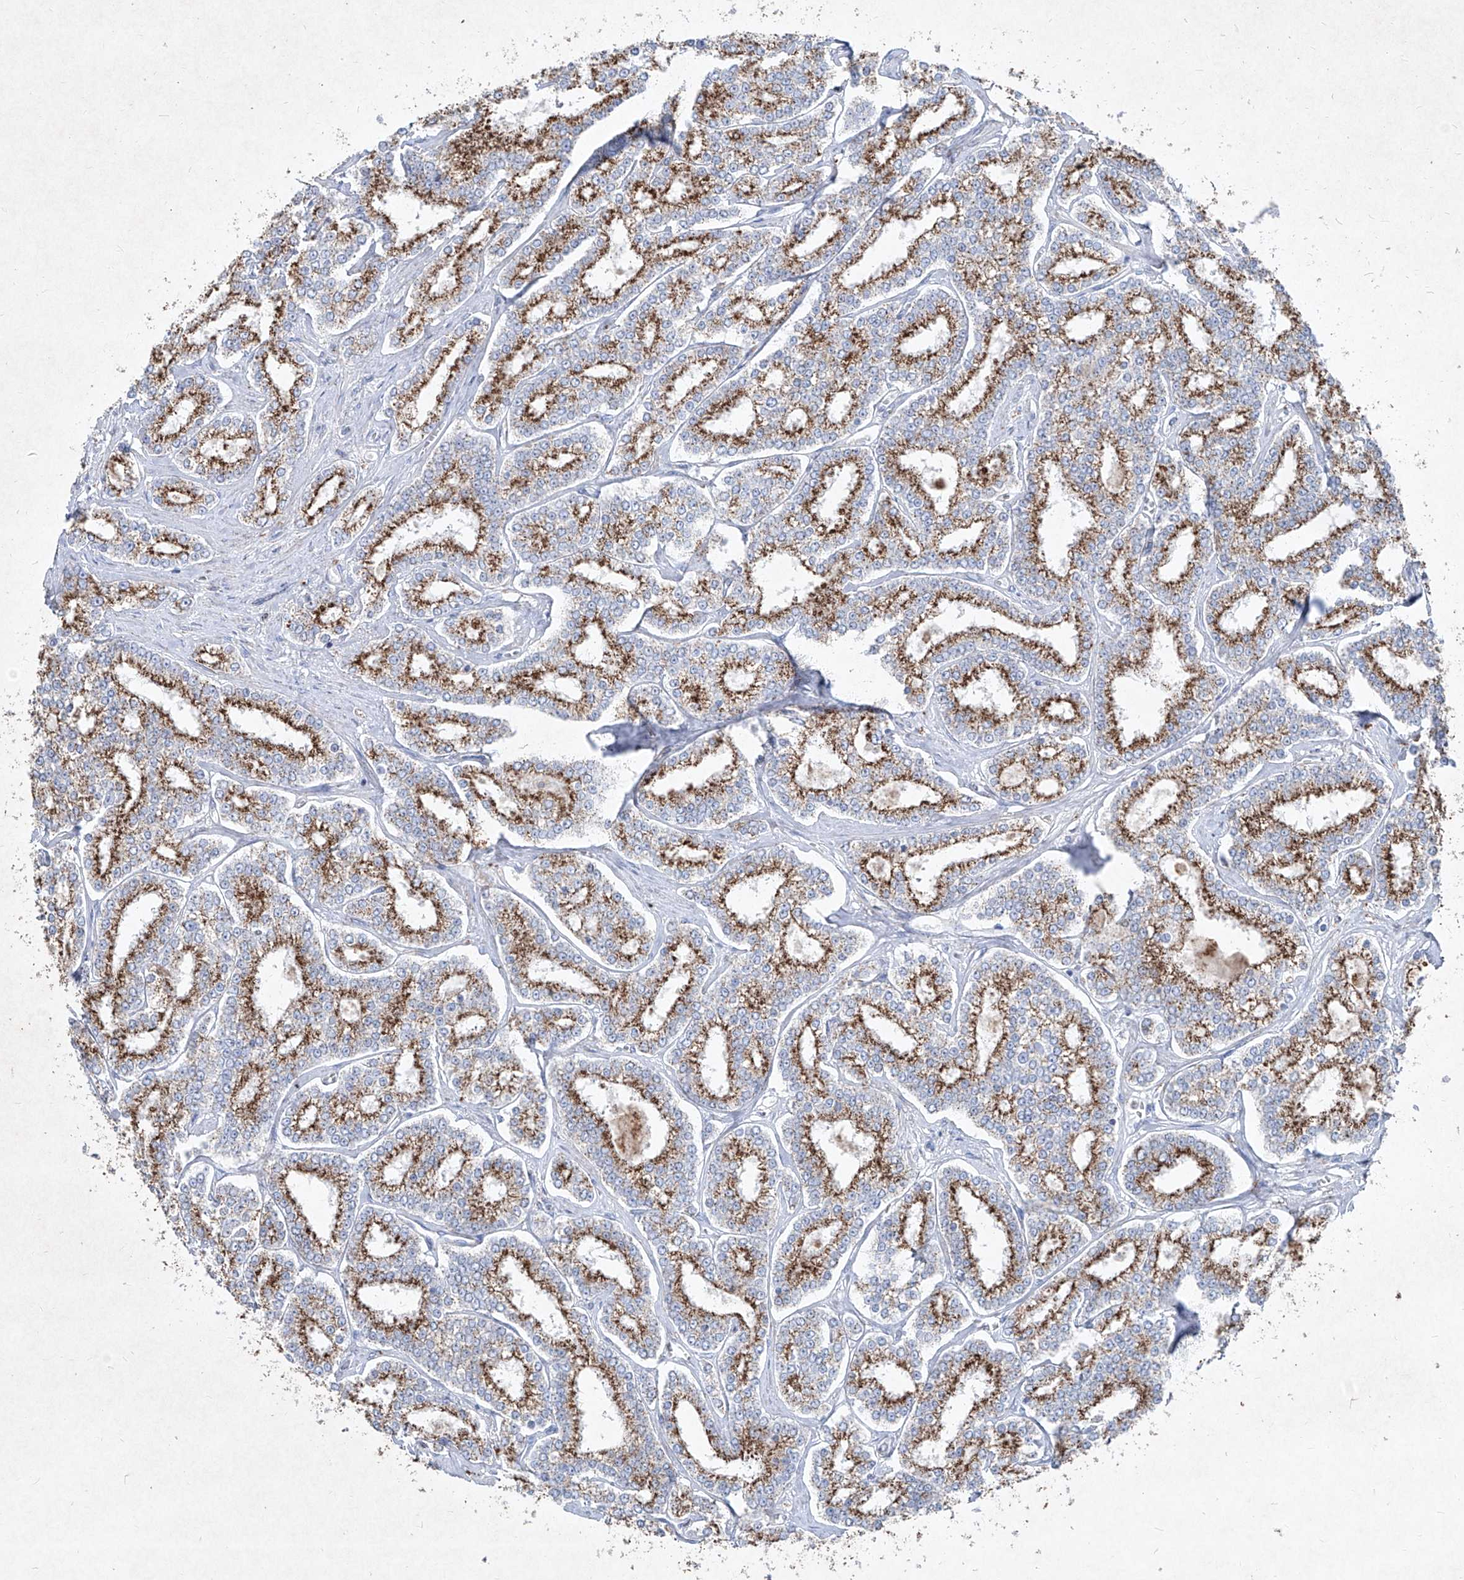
{"staining": {"intensity": "moderate", "quantity": ">75%", "location": "cytoplasmic/membranous"}, "tissue": "prostate cancer", "cell_type": "Tumor cells", "image_type": "cancer", "snomed": [{"axis": "morphology", "description": "Normal tissue, NOS"}, {"axis": "morphology", "description": "Adenocarcinoma, High grade"}, {"axis": "topography", "description": "Prostate"}], "caption": "The image reveals staining of prostate cancer (adenocarcinoma (high-grade)), revealing moderate cytoplasmic/membranous protein positivity (brown color) within tumor cells.", "gene": "ABCD3", "patient": {"sex": "male", "age": 83}}